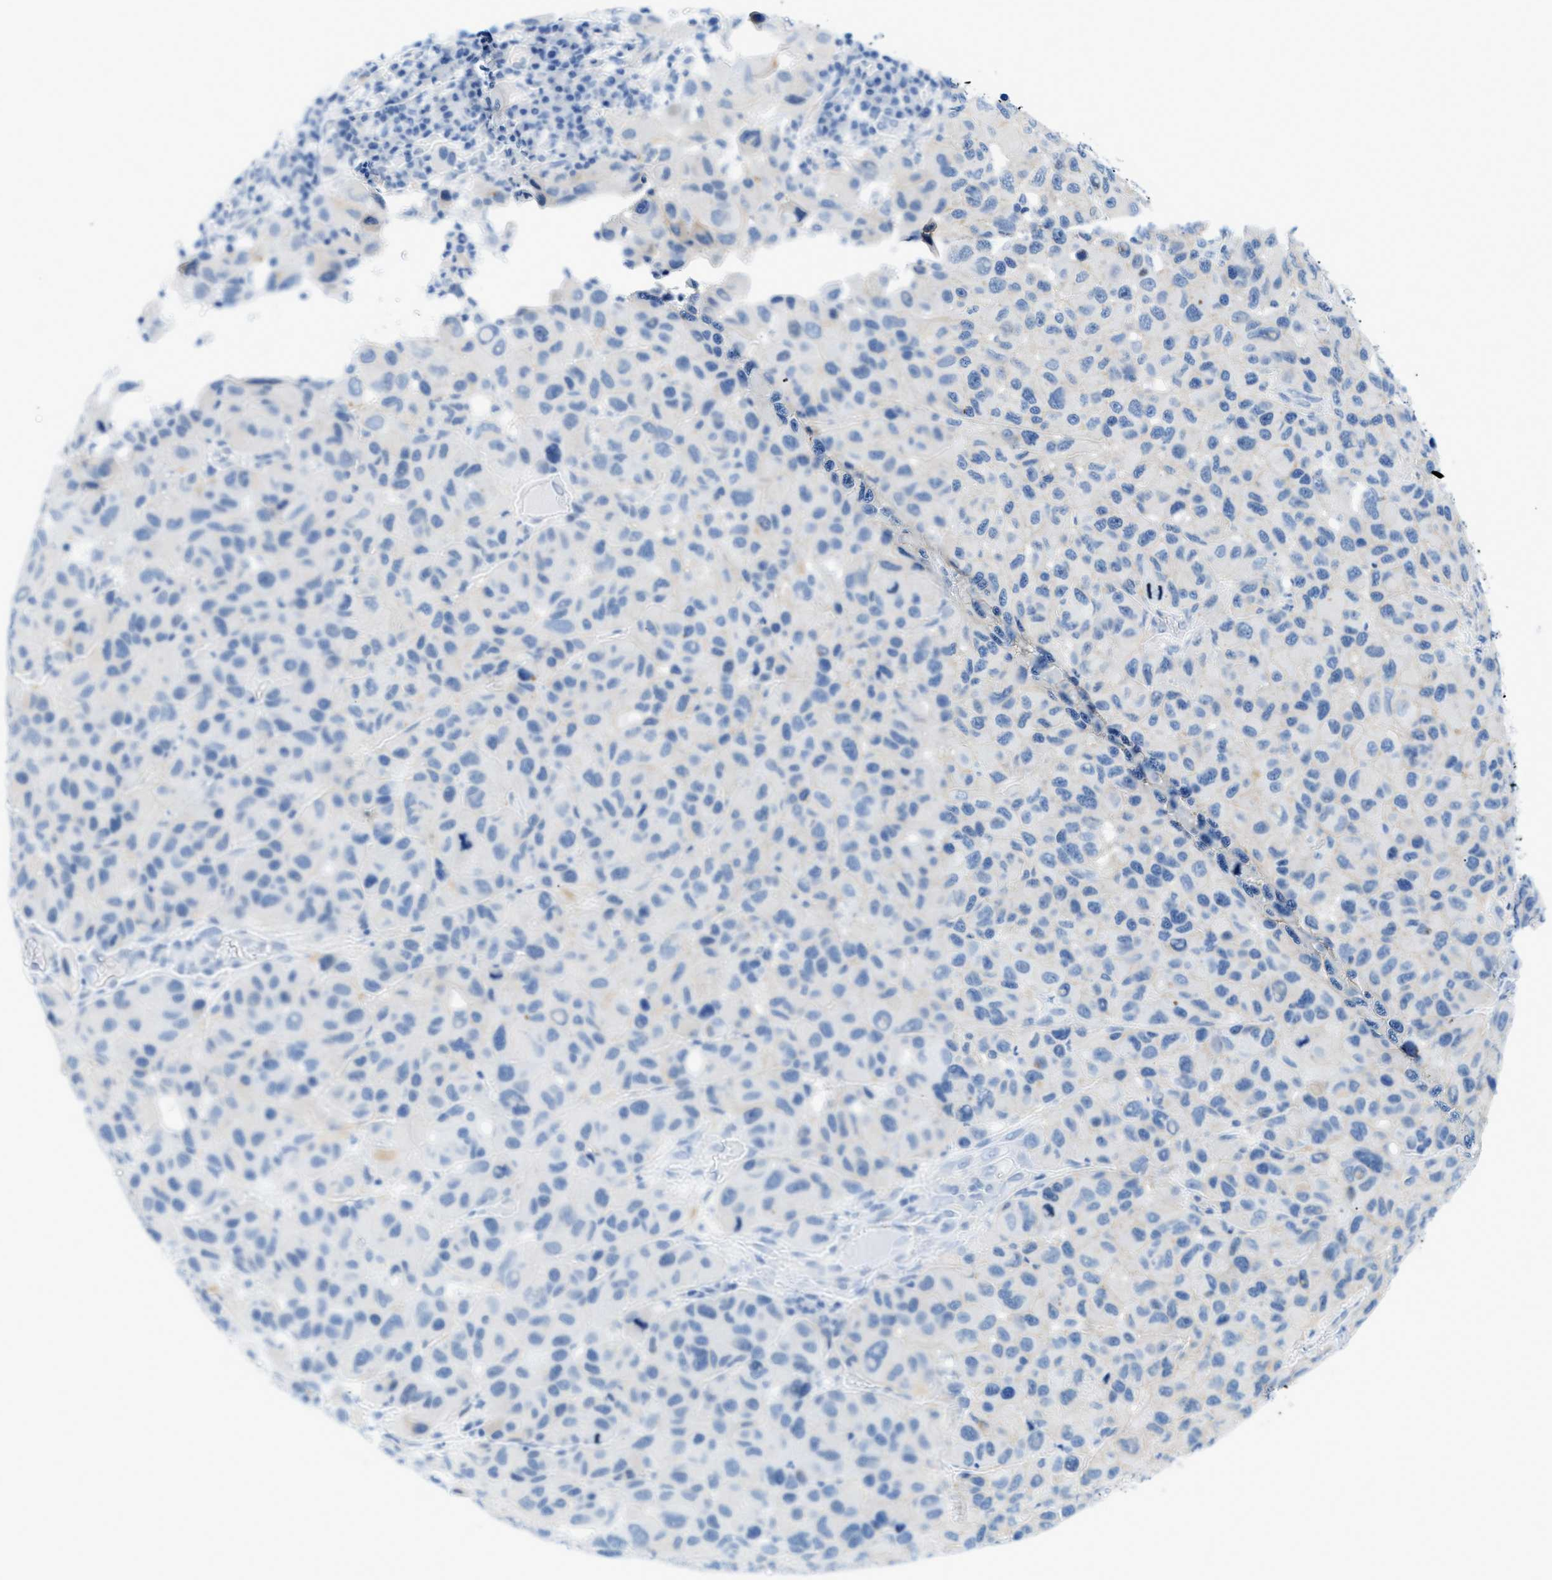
{"staining": {"intensity": "negative", "quantity": "none", "location": "none"}, "tissue": "melanoma", "cell_type": "Tumor cells", "image_type": "cancer", "snomed": [{"axis": "morphology", "description": "Malignant melanoma, NOS"}, {"axis": "topography", "description": "Skin"}], "caption": "Tumor cells are negative for protein expression in human melanoma.", "gene": "FDCSP", "patient": {"sex": "male", "age": 53}}